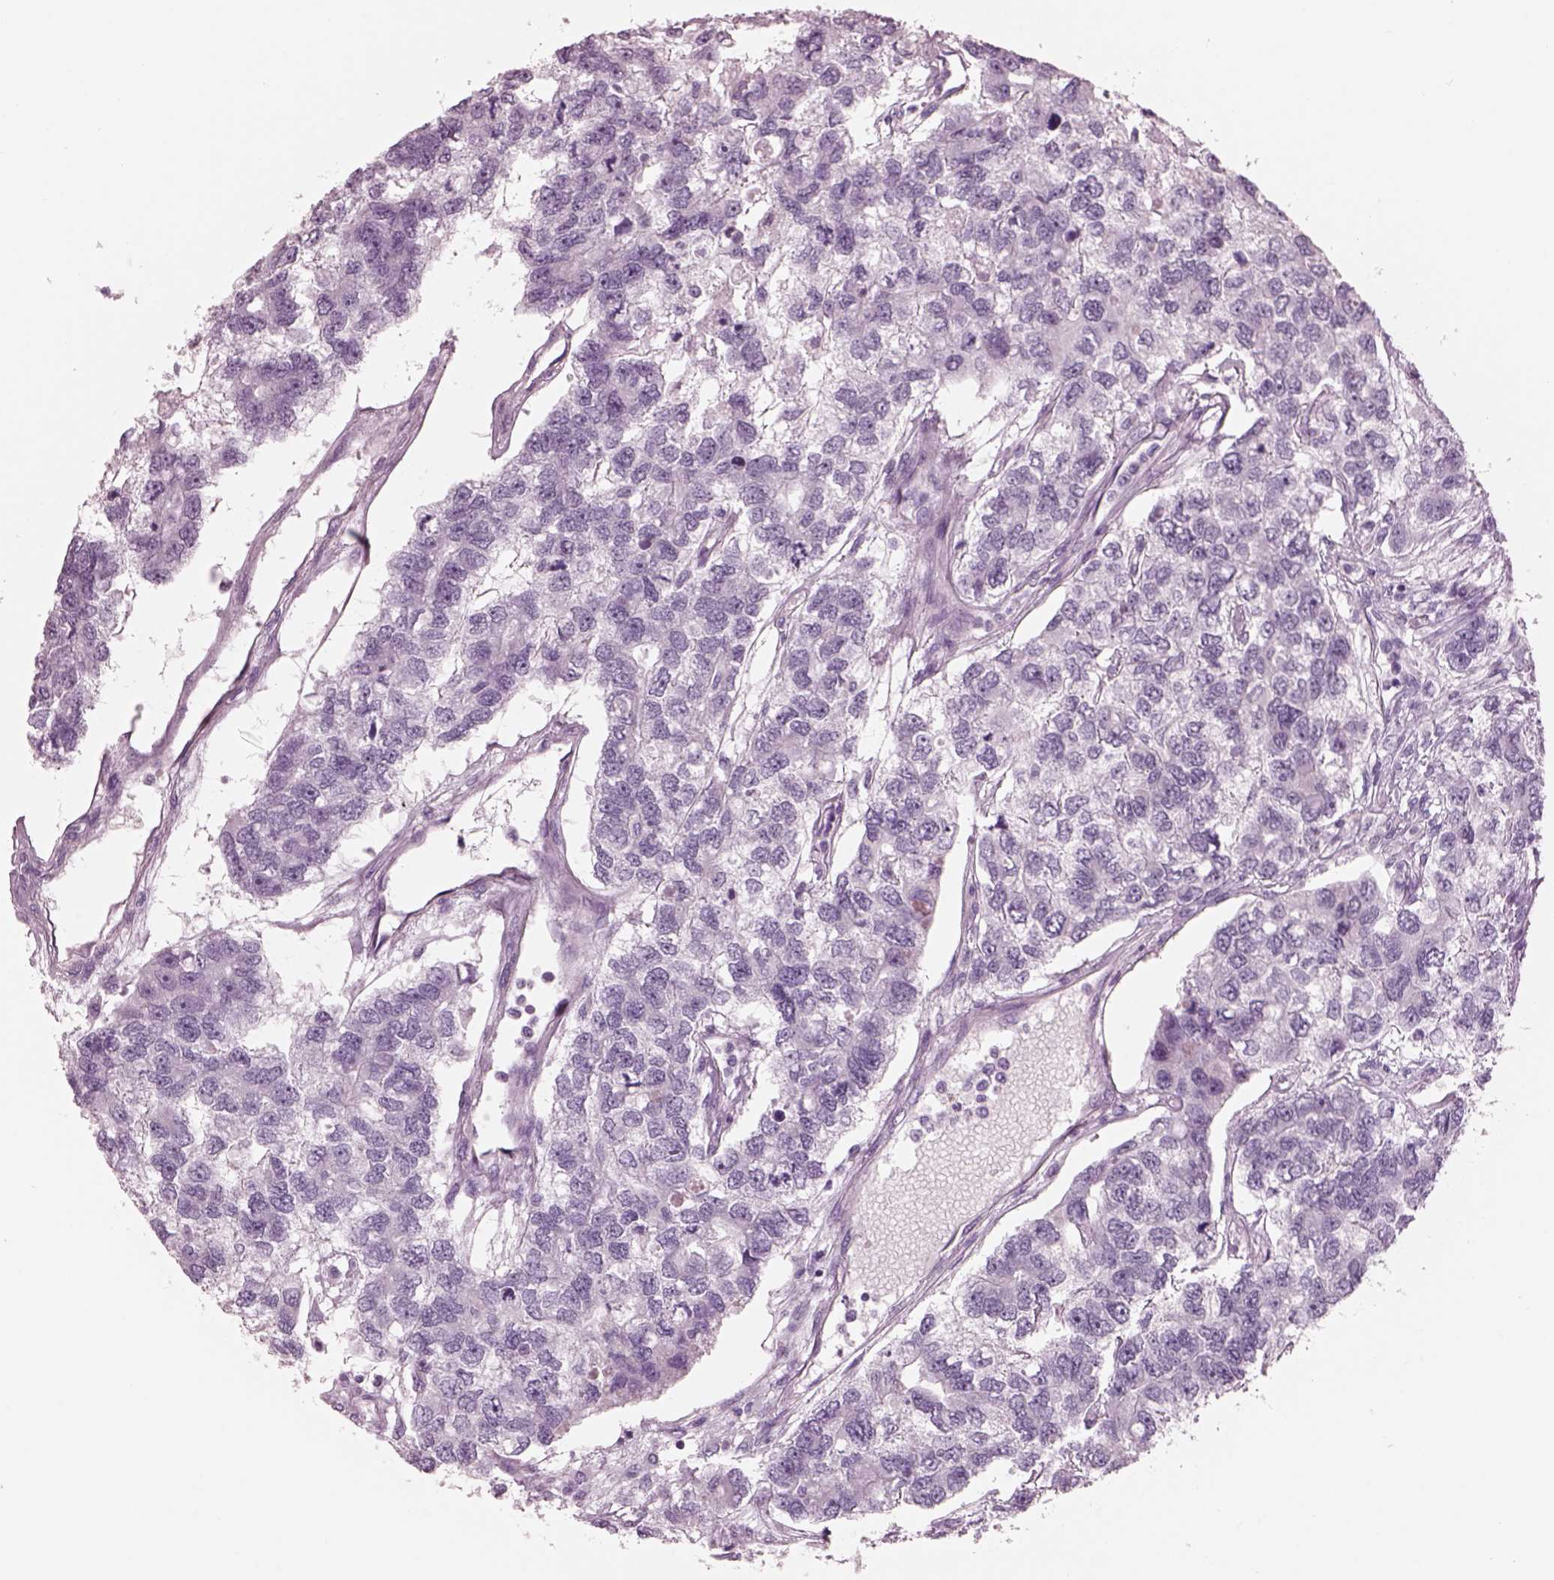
{"staining": {"intensity": "negative", "quantity": "none", "location": "none"}, "tissue": "testis cancer", "cell_type": "Tumor cells", "image_type": "cancer", "snomed": [{"axis": "morphology", "description": "Seminoma, NOS"}, {"axis": "topography", "description": "Testis"}], "caption": "Protein analysis of testis cancer exhibits no significant staining in tumor cells.", "gene": "PACRG", "patient": {"sex": "male", "age": 52}}